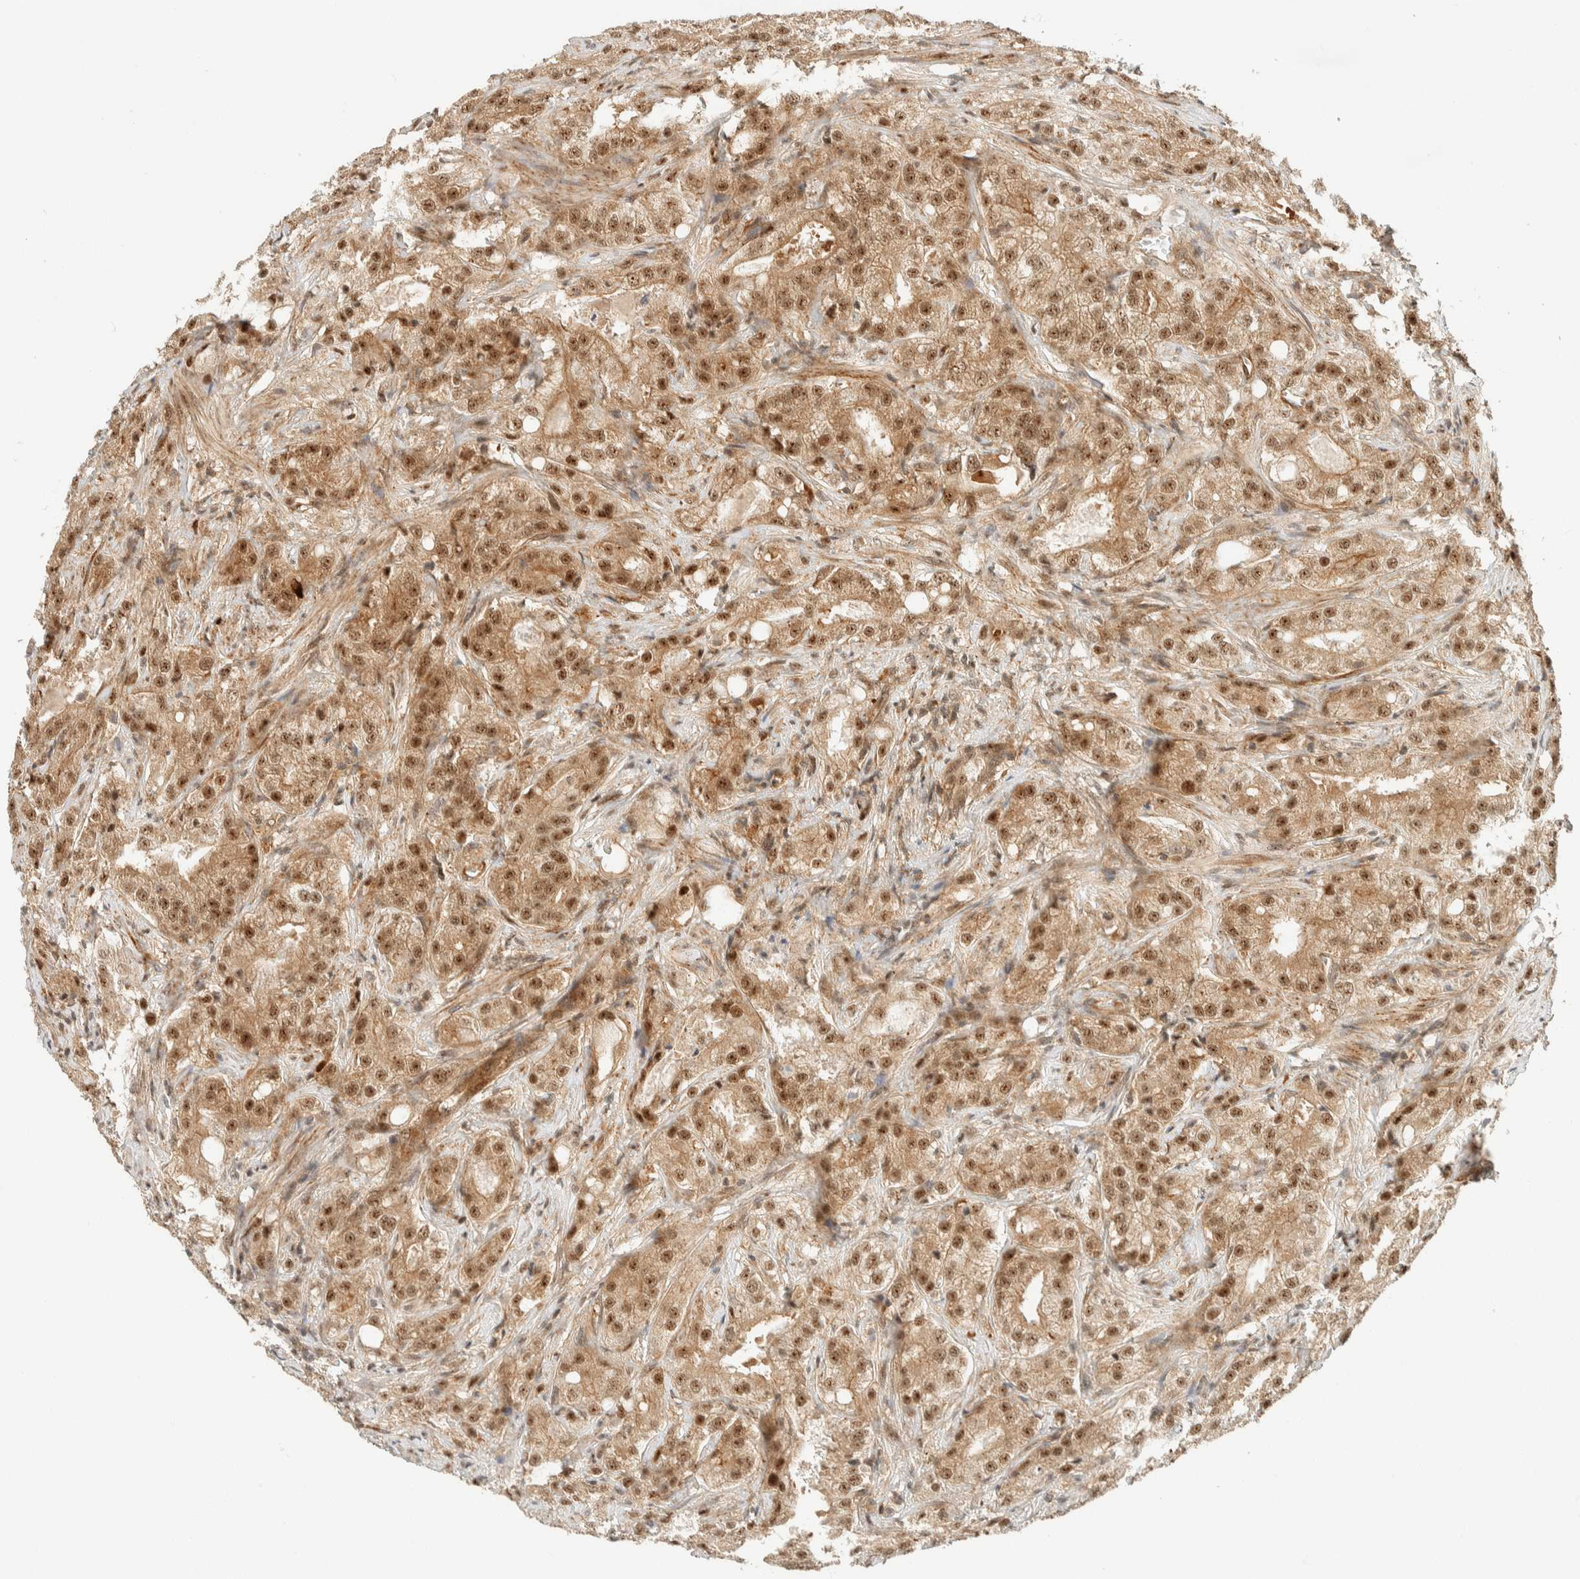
{"staining": {"intensity": "moderate", "quantity": ">75%", "location": "cytoplasmic/membranous,nuclear"}, "tissue": "prostate cancer", "cell_type": "Tumor cells", "image_type": "cancer", "snomed": [{"axis": "morphology", "description": "Adenocarcinoma, High grade"}, {"axis": "topography", "description": "Prostate"}], "caption": "Tumor cells display medium levels of moderate cytoplasmic/membranous and nuclear staining in about >75% of cells in human prostate adenocarcinoma (high-grade). (DAB IHC, brown staining for protein, blue staining for nuclei).", "gene": "SIK1", "patient": {"sex": "male", "age": 64}}